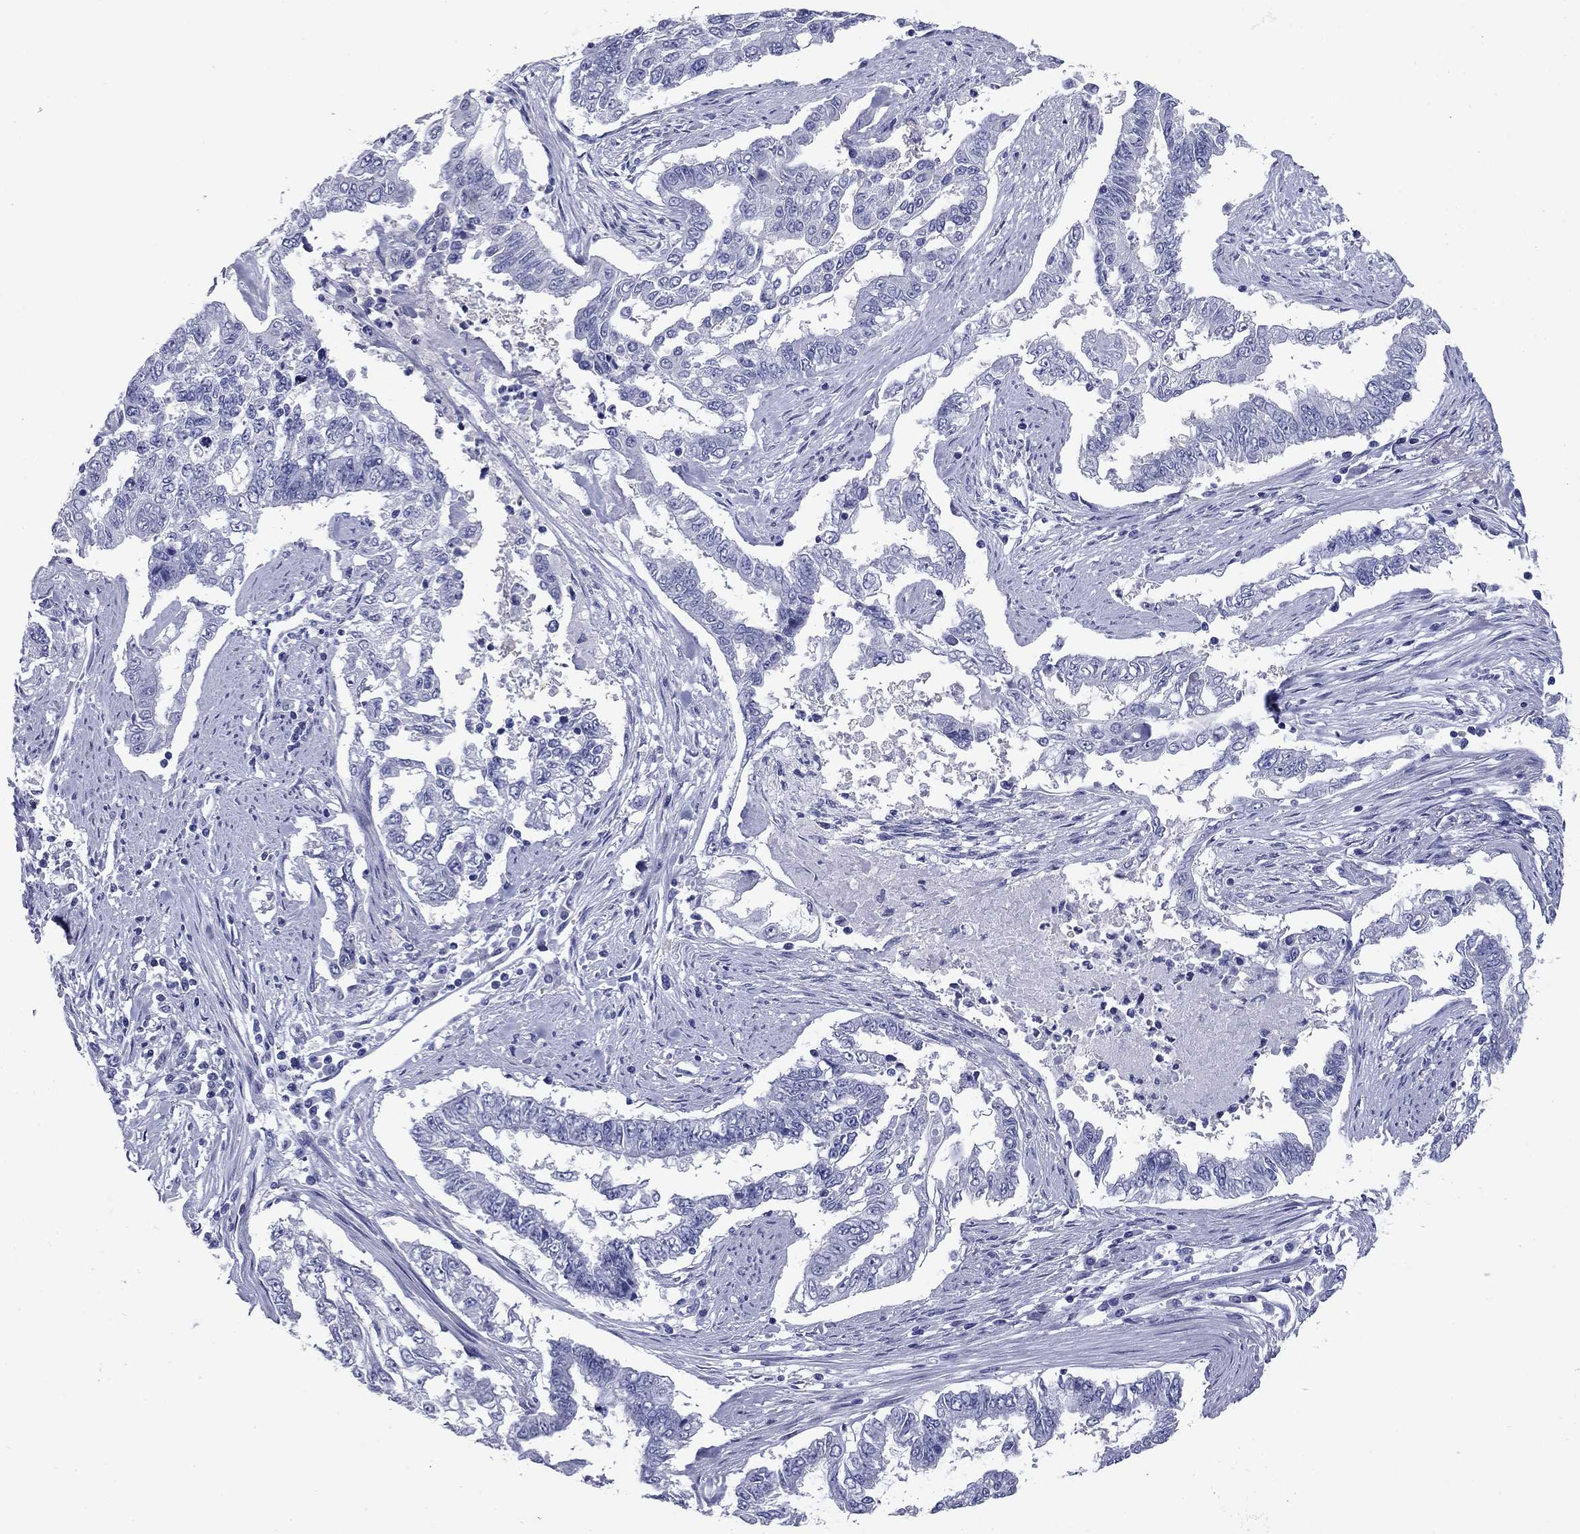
{"staining": {"intensity": "negative", "quantity": "none", "location": "none"}, "tissue": "endometrial cancer", "cell_type": "Tumor cells", "image_type": "cancer", "snomed": [{"axis": "morphology", "description": "Adenocarcinoma, NOS"}, {"axis": "topography", "description": "Uterus"}], "caption": "A photomicrograph of endometrial cancer stained for a protein demonstrates no brown staining in tumor cells.", "gene": "NPPA", "patient": {"sex": "female", "age": 59}}